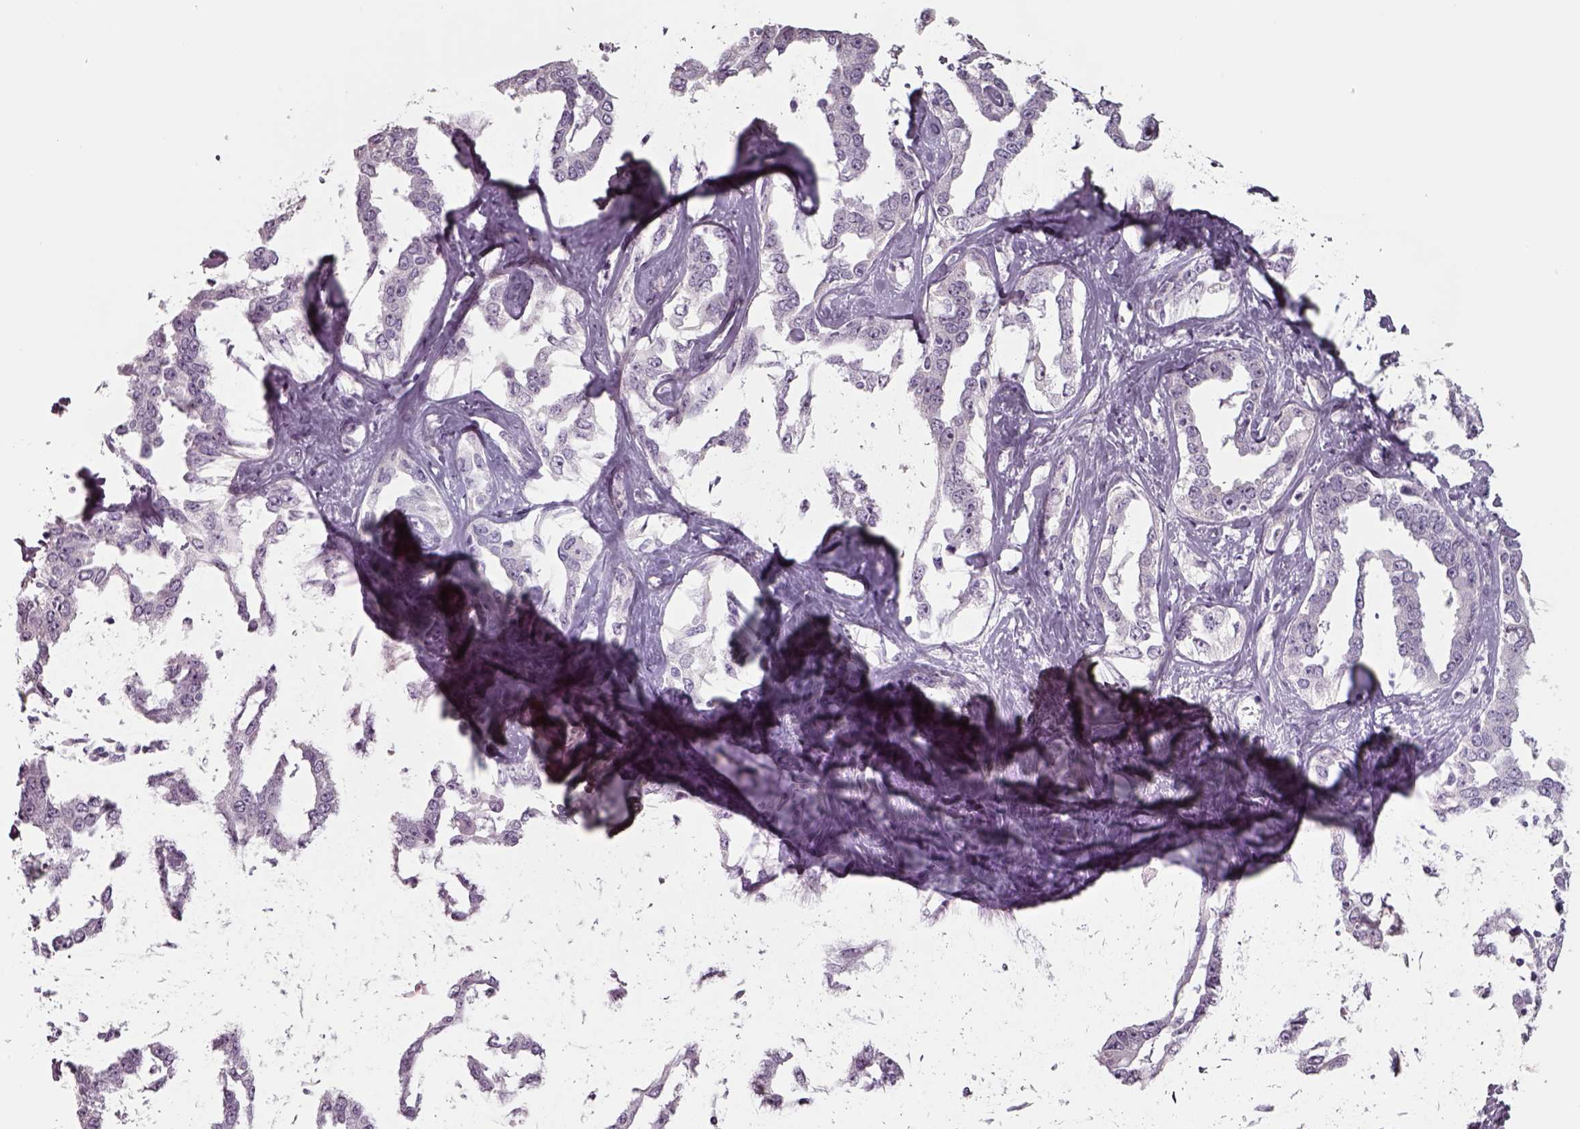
{"staining": {"intensity": "negative", "quantity": "none", "location": "none"}, "tissue": "liver cancer", "cell_type": "Tumor cells", "image_type": "cancer", "snomed": [{"axis": "morphology", "description": "Cholangiocarcinoma"}, {"axis": "topography", "description": "Liver"}], "caption": "Immunohistochemistry image of neoplastic tissue: cholangiocarcinoma (liver) stained with DAB (3,3'-diaminobenzidine) displays no significant protein positivity in tumor cells.", "gene": "SEPTIN14", "patient": {"sex": "male", "age": 59}}